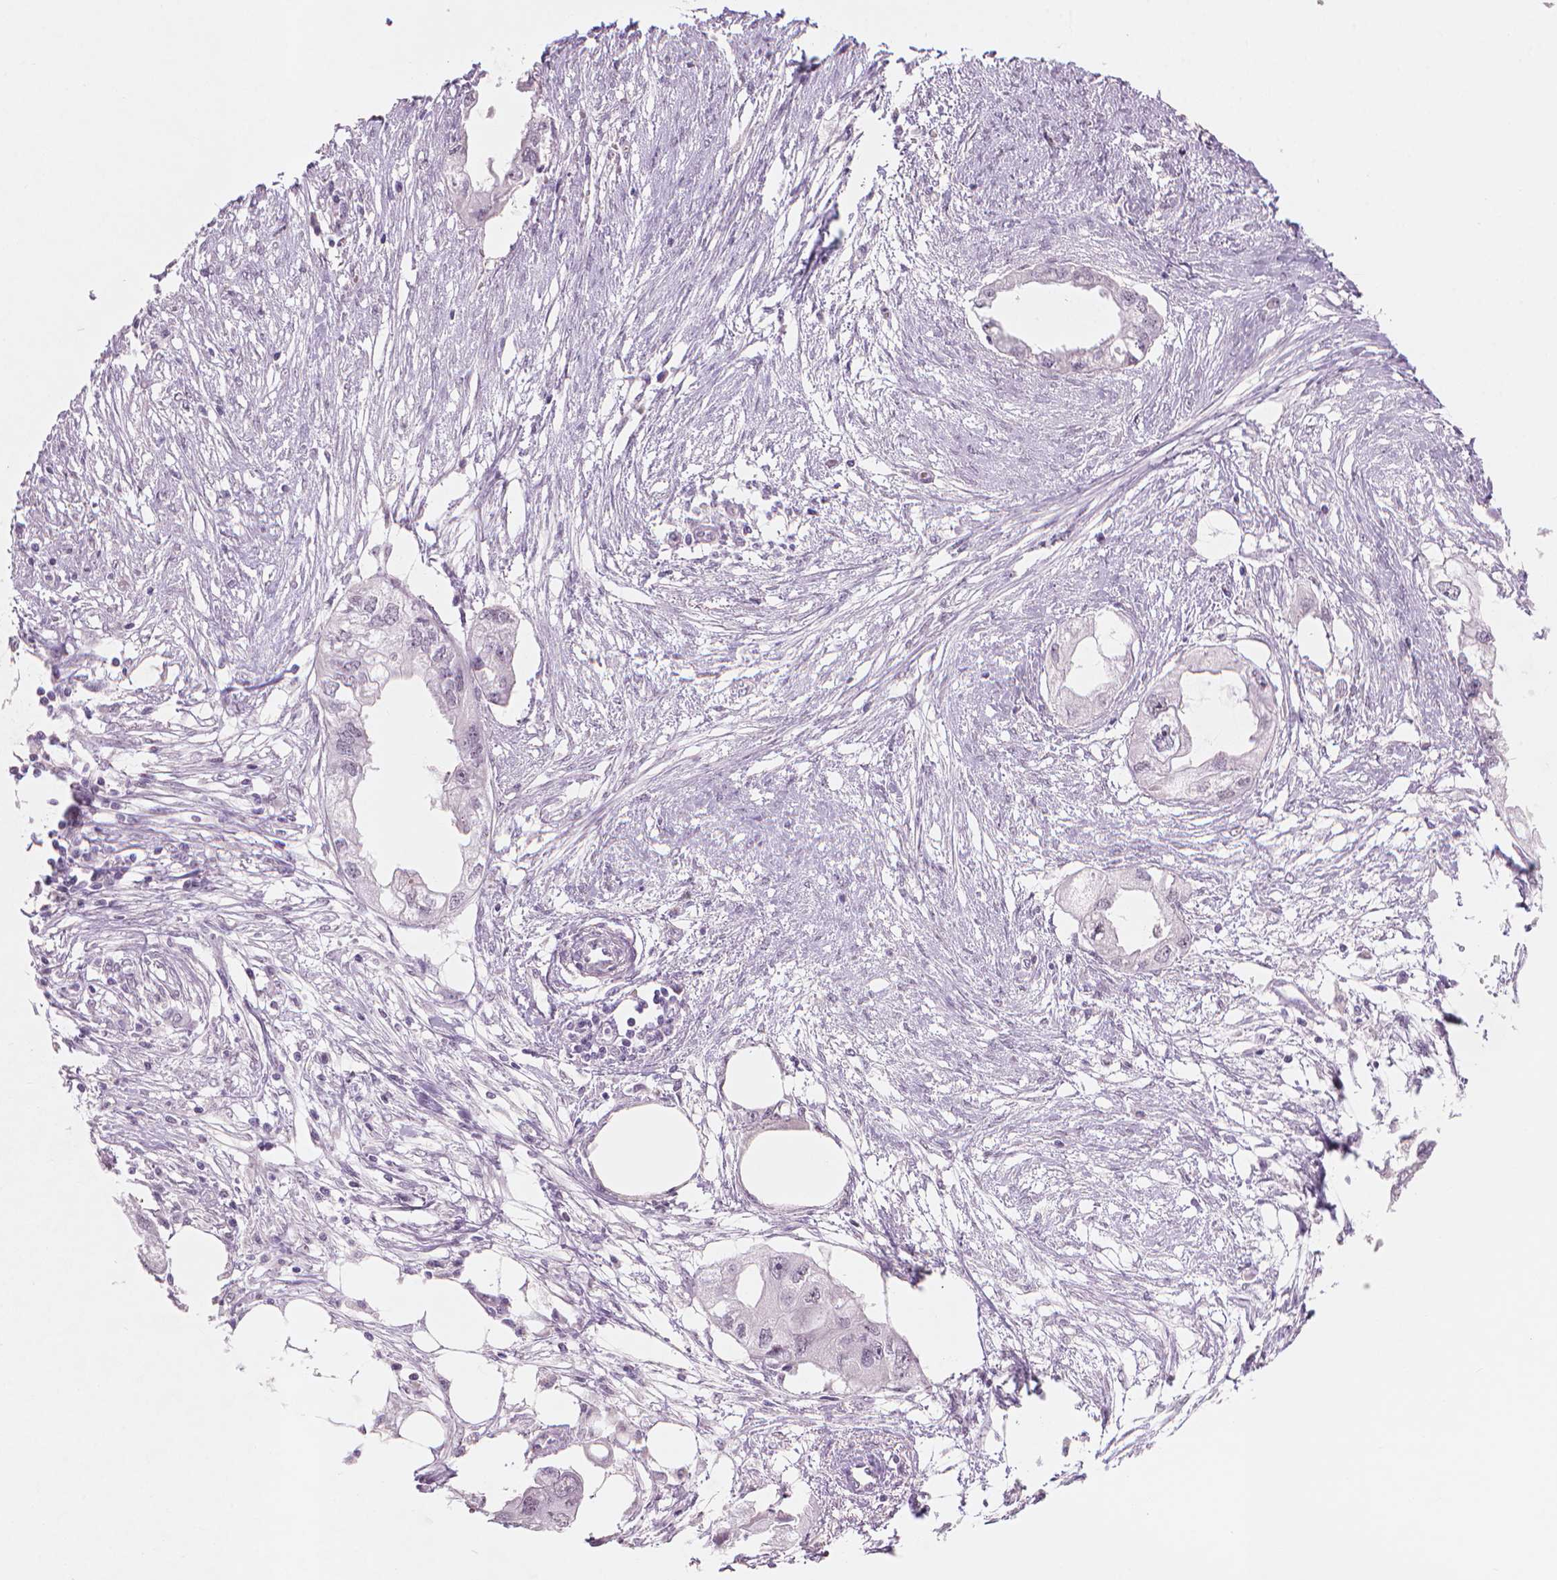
{"staining": {"intensity": "negative", "quantity": "none", "location": "none"}, "tissue": "endometrial cancer", "cell_type": "Tumor cells", "image_type": "cancer", "snomed": [{"axis": "morphology", "description": "Adenocarcinoma, NOS"}, {"axis": "morphology", "description": "Adenocarcinoma, metastatic, NOS"}, {"axis": "topography", "description": "Adipose tissue"}, {"axis": "topography", "description": "Endometrium"}], "caption": "This is a micrograph of immunohistochemistry (IHC) staining of endometrial cancer, which shows no positivity in tumor cells.", "gene": "HES7", "patient": {"sex": "female", "age": 67}}